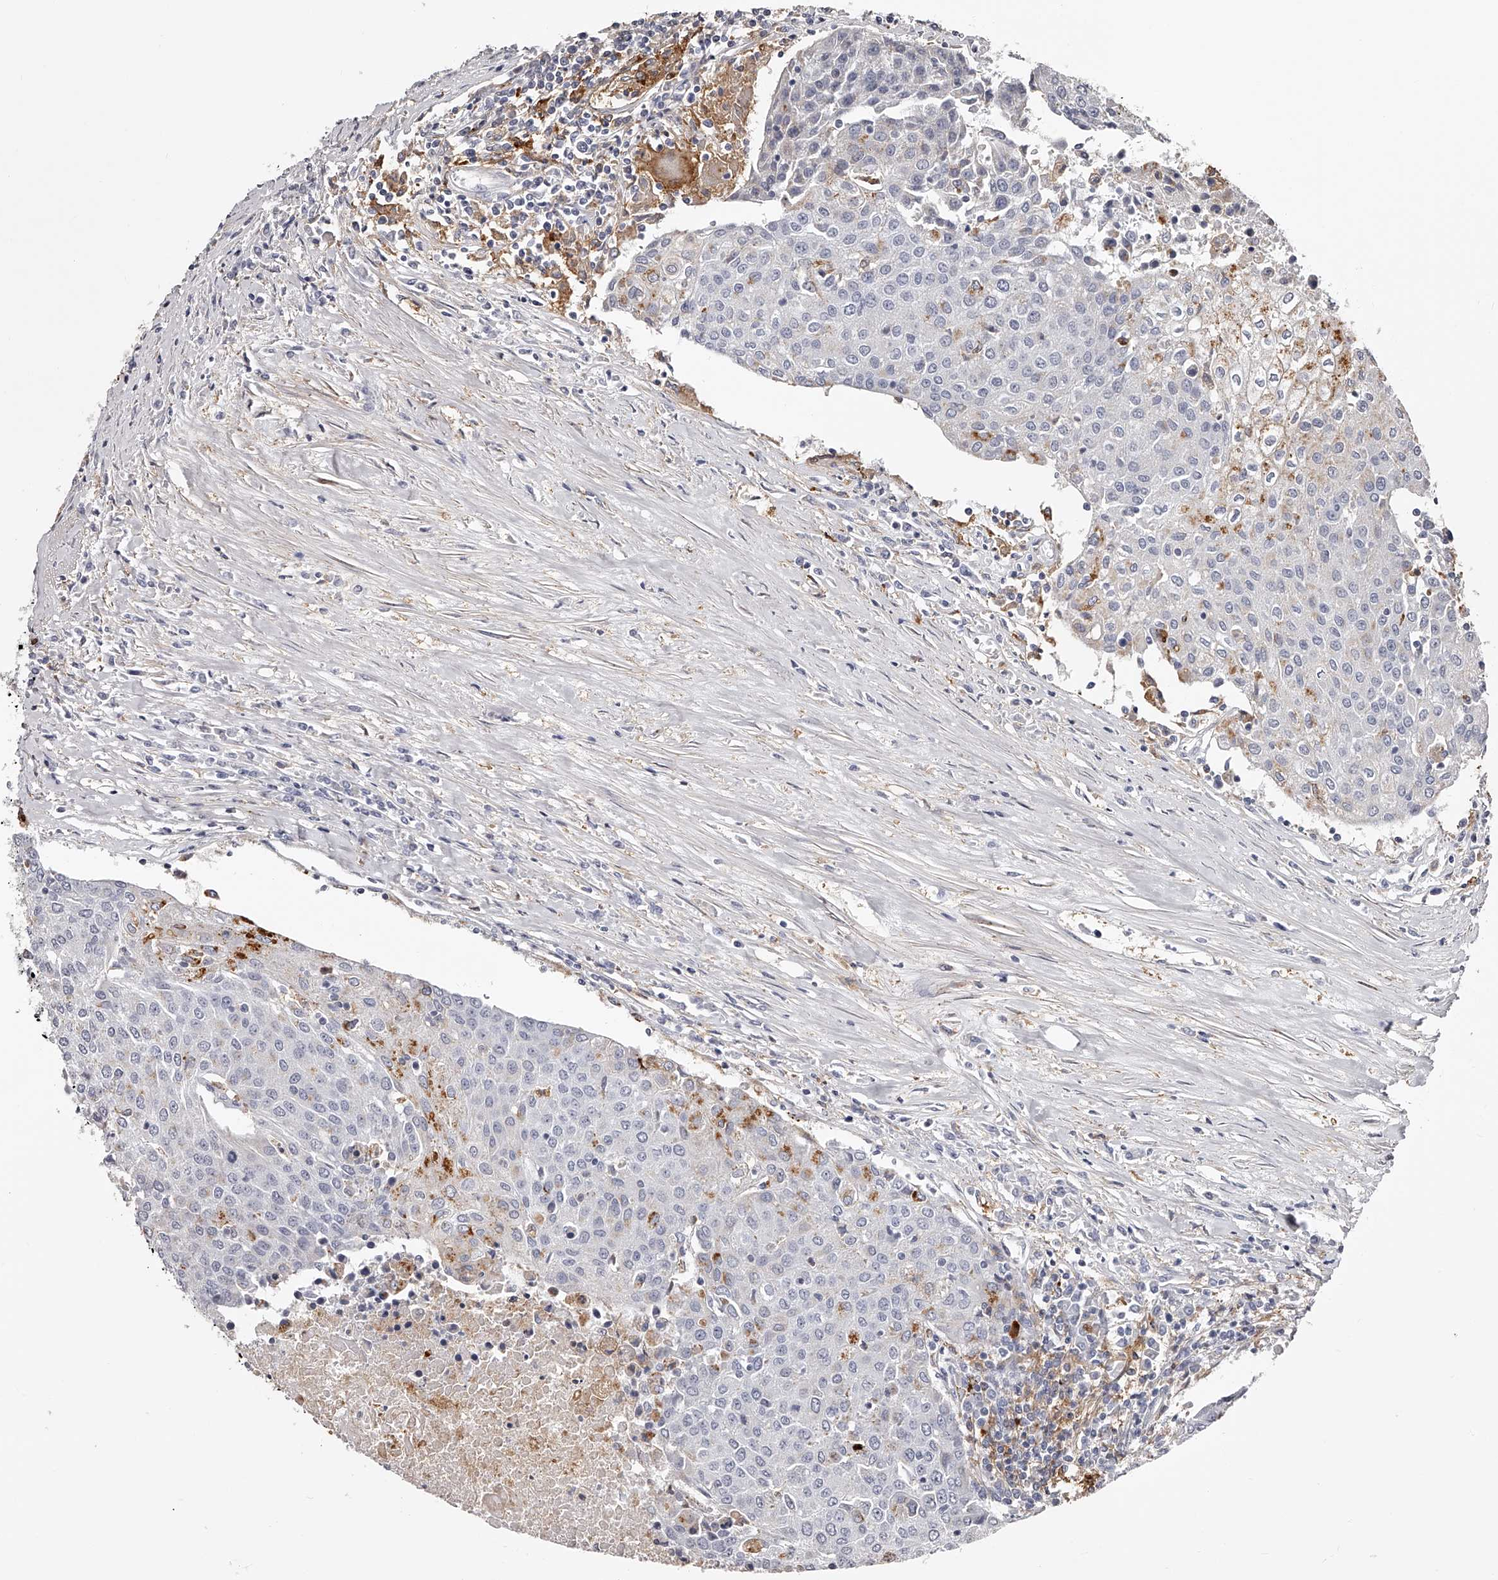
{"staining": {"intensity": "negative", "quantity": "none", "location": "none"}, "tissue": "urothelial cancer", "cell_type": "Tumor cells", "image_type": "cancer", "snomed": [{"axis": "morphology", "description": "Urothelial carcinoma, High grade"}, {"axis": "topography", "description": "Urinary bladder"}], "caption": "DAB (3,3'-diaminobenzidine) immunohistochemical staining of urothelial carcinoma (high-grade) demonstrates no significant expression in tumor cells.", "gene": "PACSIN1", "patient": {"sex": "female", "age": 85}}